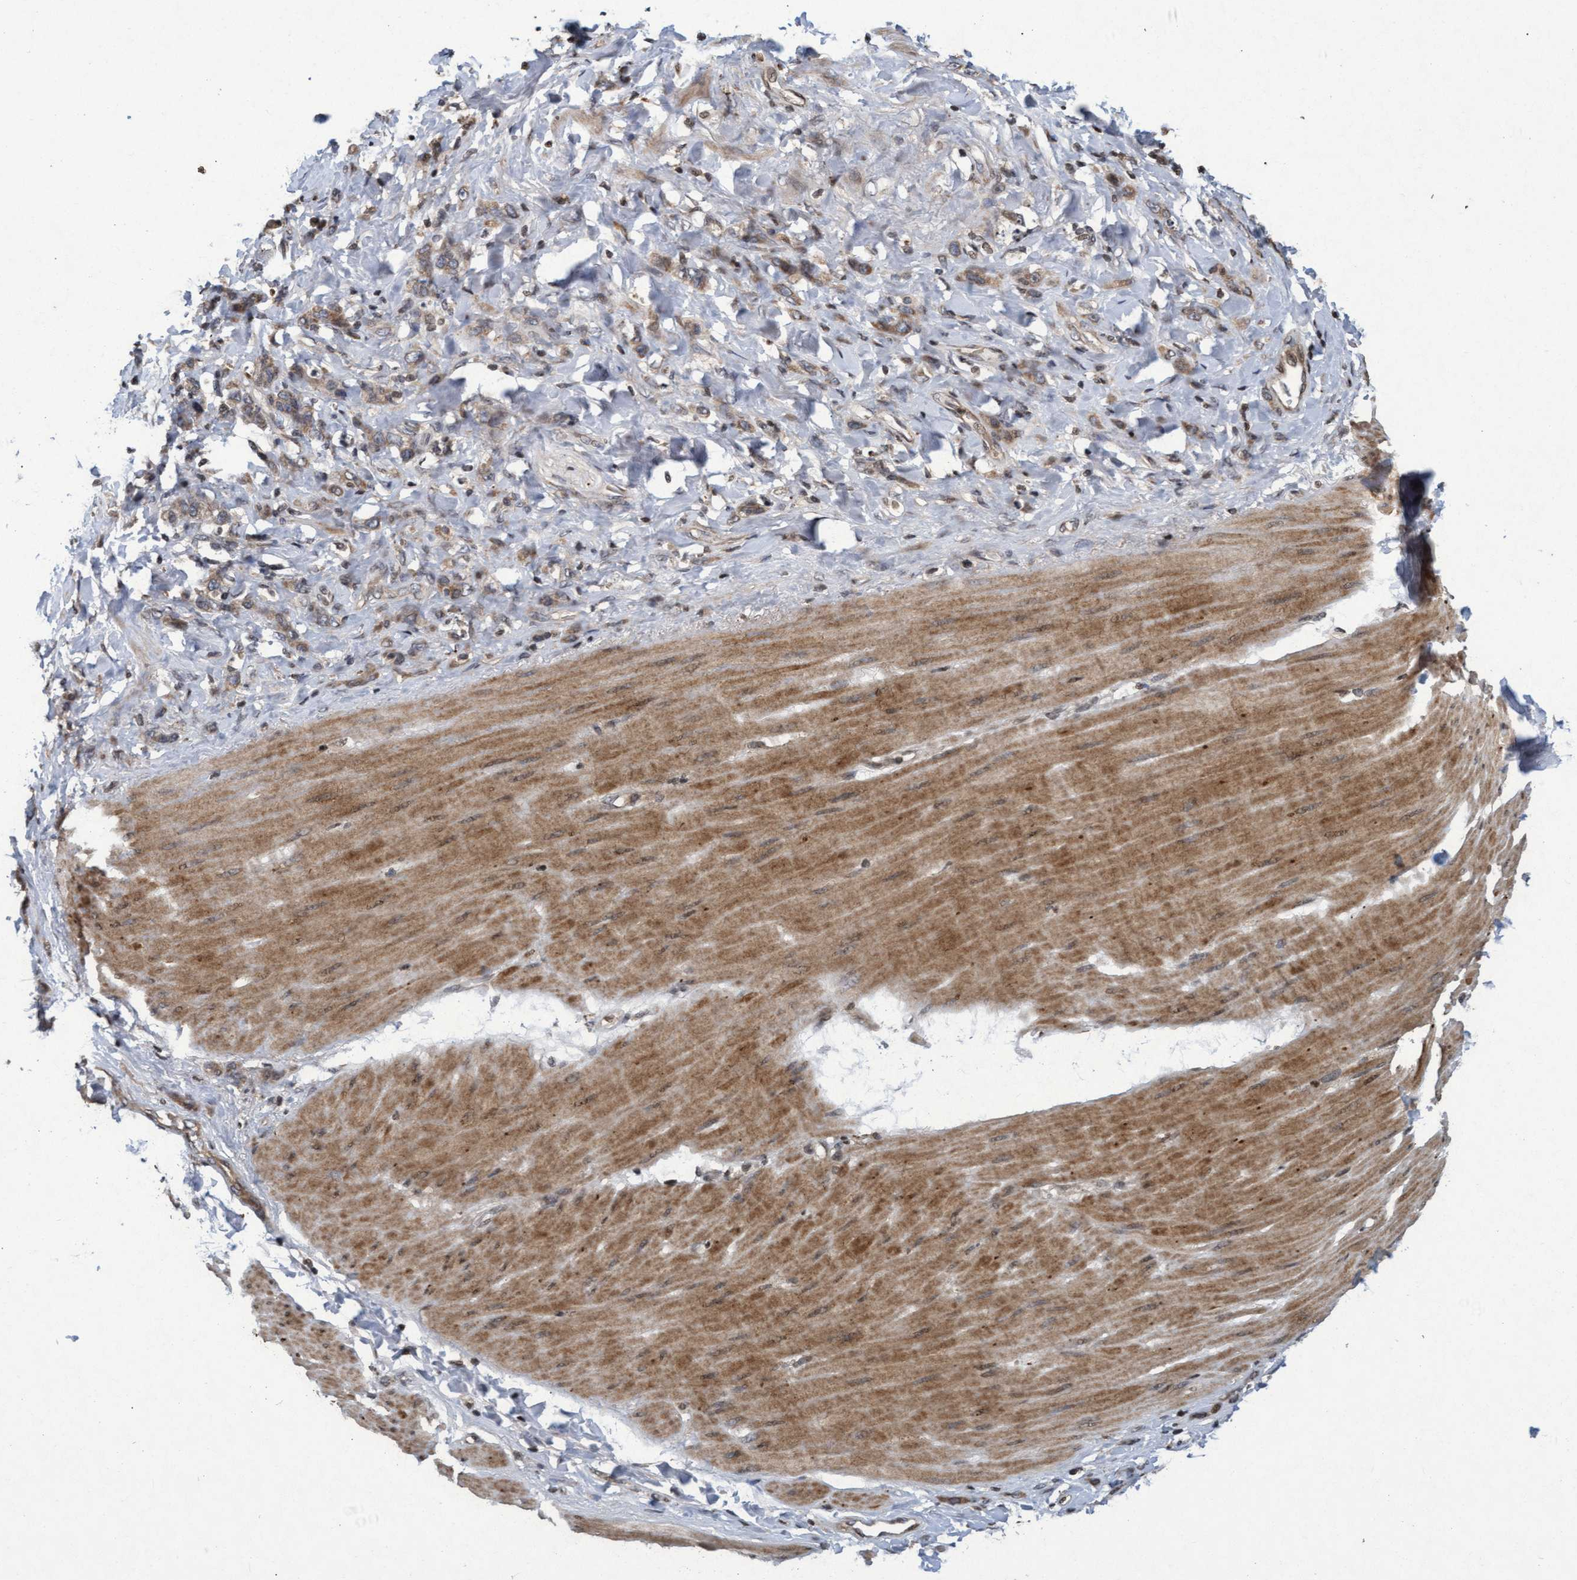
{"staining": {"intensity": "weak", "quantity": ">75%", "location": "cytoplasmic/membranous"}, "tissue": "stomach cancer", "cell_type": "Tumor cells", "image_type": "cancer", "snomed": [{"axis": "morphology", "description": "Normal tissue, NOS"}, {"axis": "morphology", "description": "Adenocarcinoma, NOS"}, {"axis": "topography", "description": "Stomach"}], "caption": "Human stomach cancer (adenocarcinoma) stained for a protein (brown) reveals weak cytoplasmic/membranous positive staining in about >75% of tumor cells.", "gene": "KCNC2", "patient": {"sex": "male", "age": 82}}